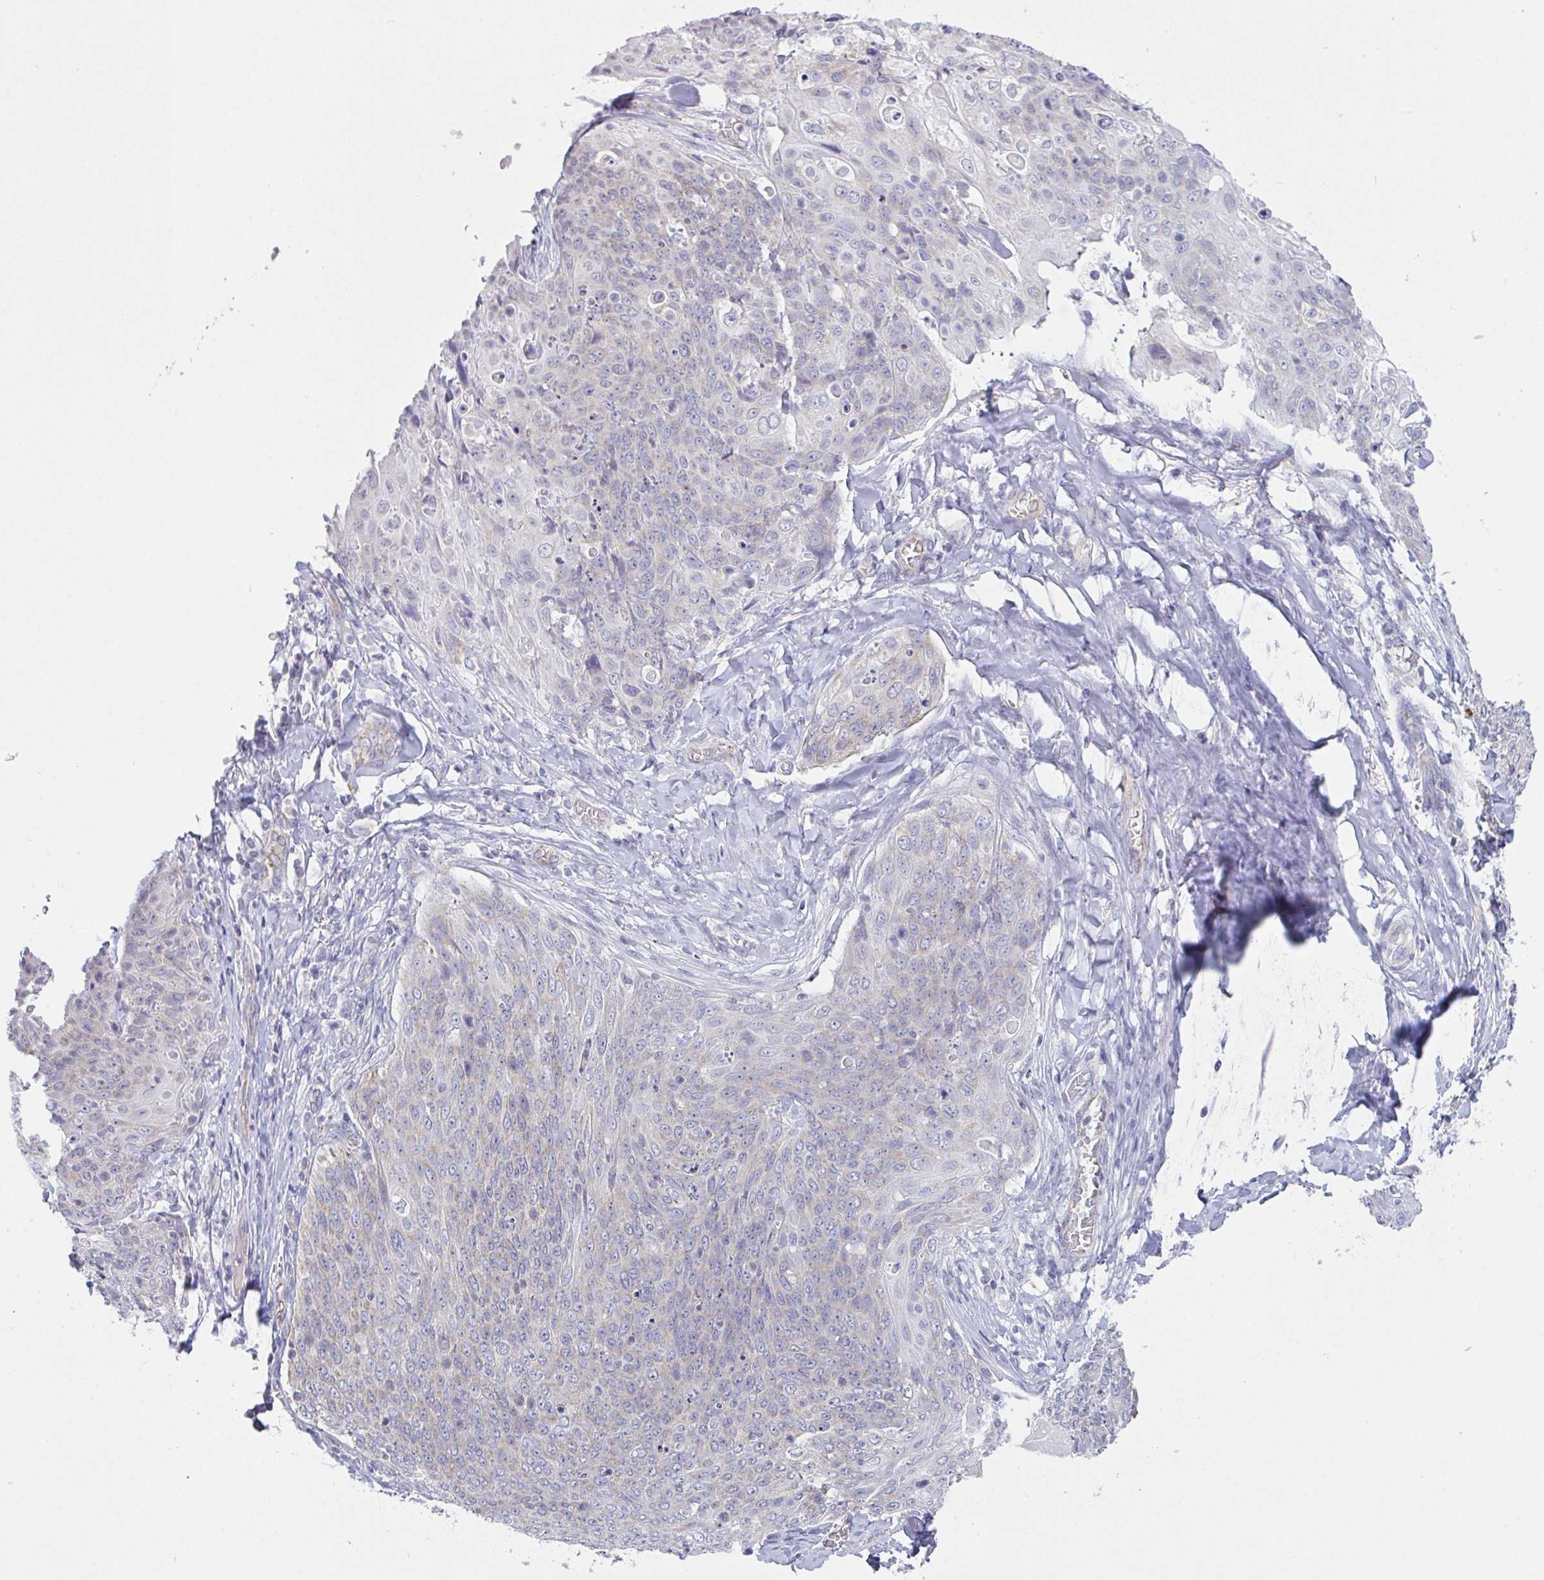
{"staining": {"intensity": "negative", "quantity": "none", "location": "none"}, "tissue": "skin cancer", "cell_type": "Tumor cells", "image_type": "cancer", "snomed": [{"axis": "morphology", "description": "Squamous cell carcinoma, NOS"}, {"axis": "topography", "description": "Skin"}, {"axis": "topography", "description": "Vulva"}], "caption": "Immunohistochemical staining of human squamous cell carcinoma (skin) displays no significant positivity in tumor cells.", "gene": "PLCD4", "patient": {"sex": "female", "age": 85}}